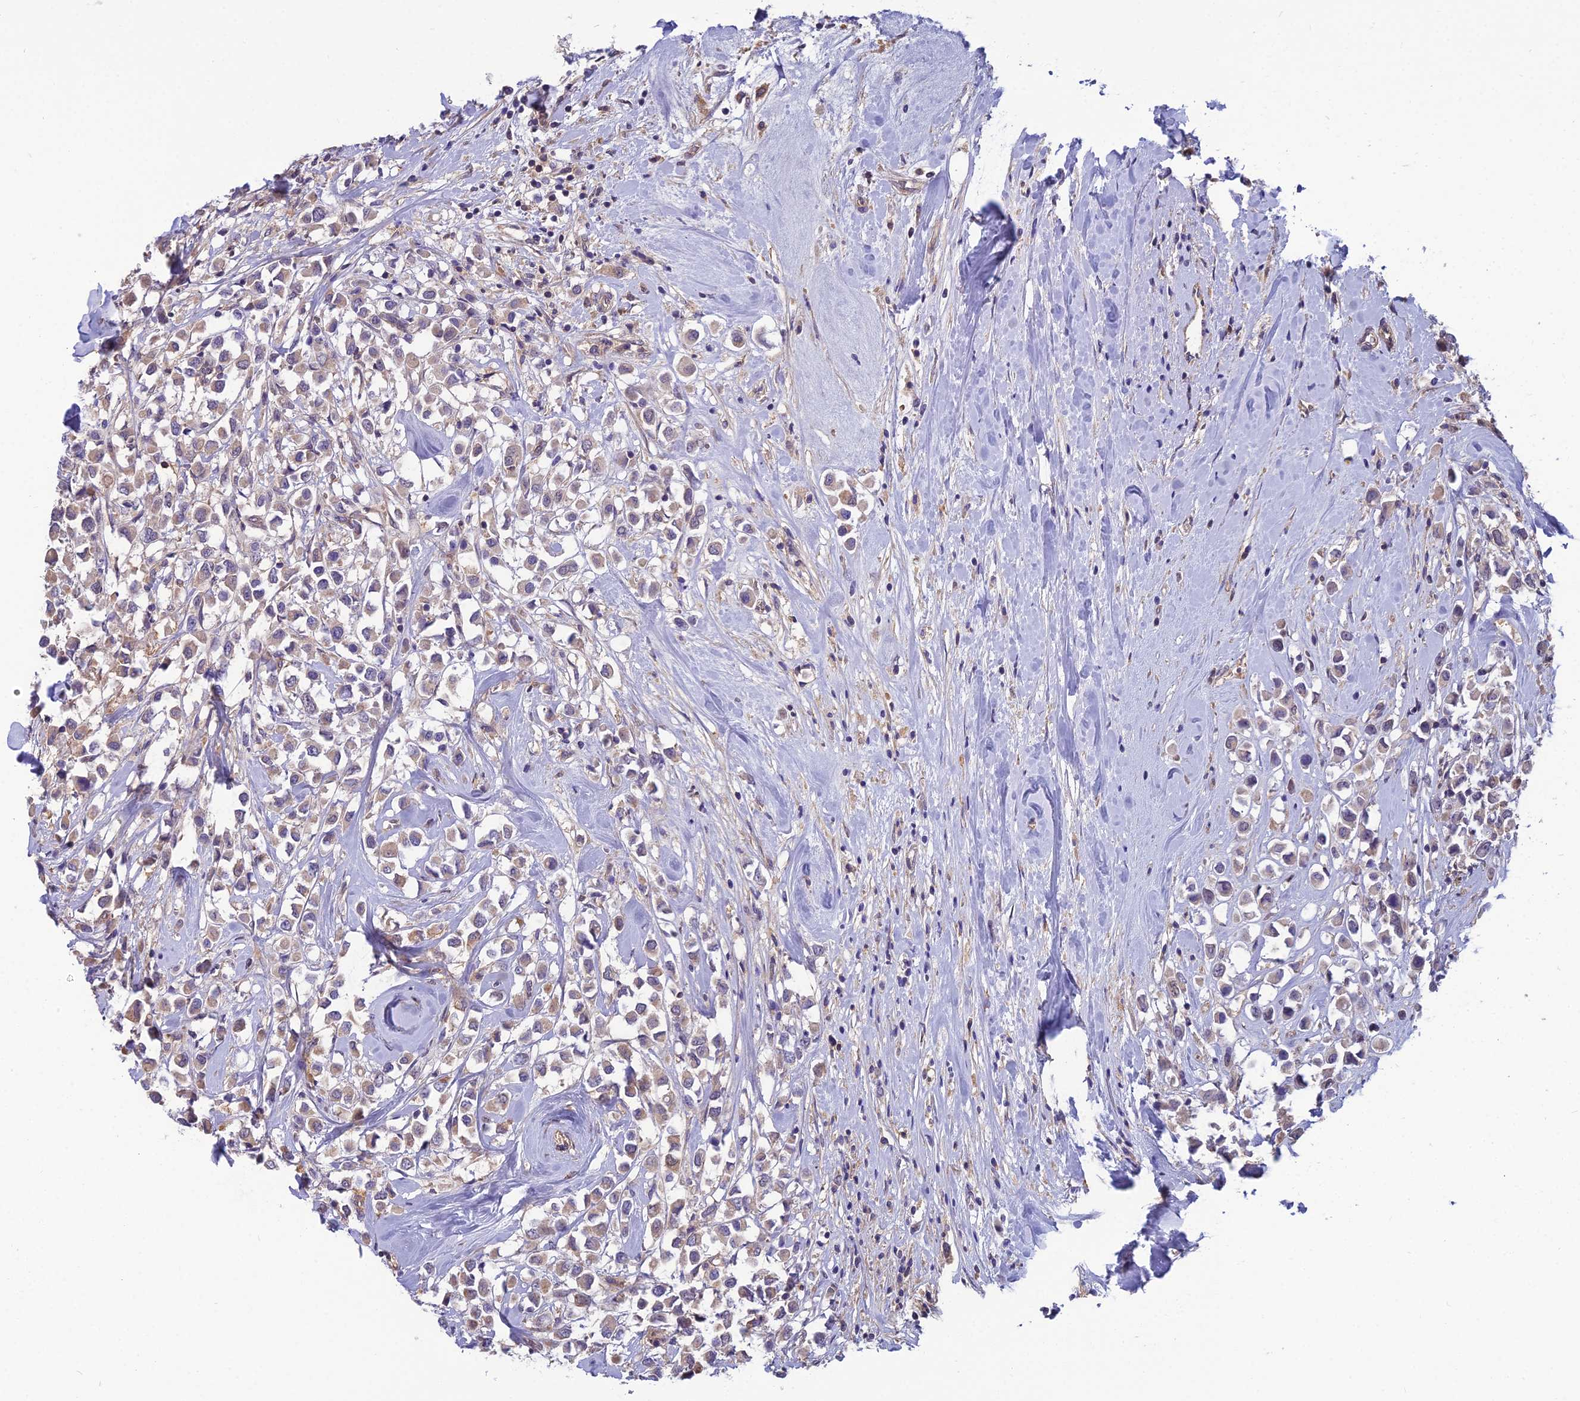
{"staining": {"intensity": "weak", "quantity": "25%-75%", "location": "cytoplasmic/membranous"}, "tissue": "breast cancer", "cell_type": "Tumor cells", "image_type": "cancer", "snomed": [{"axis": "morphology", "description": "Duct carcinoma"}, {"axis": "topography", "description": "Breast"}], "caption": "Immunohistochemistry of breast cancer (infiltrating ductal carcinoma) reveals low levels of weak cytoplasmic/membranous staining in about 25%-75% of tumor cells.", "gene": "MVD", "patient": {"sex": "female", "age": 87}}